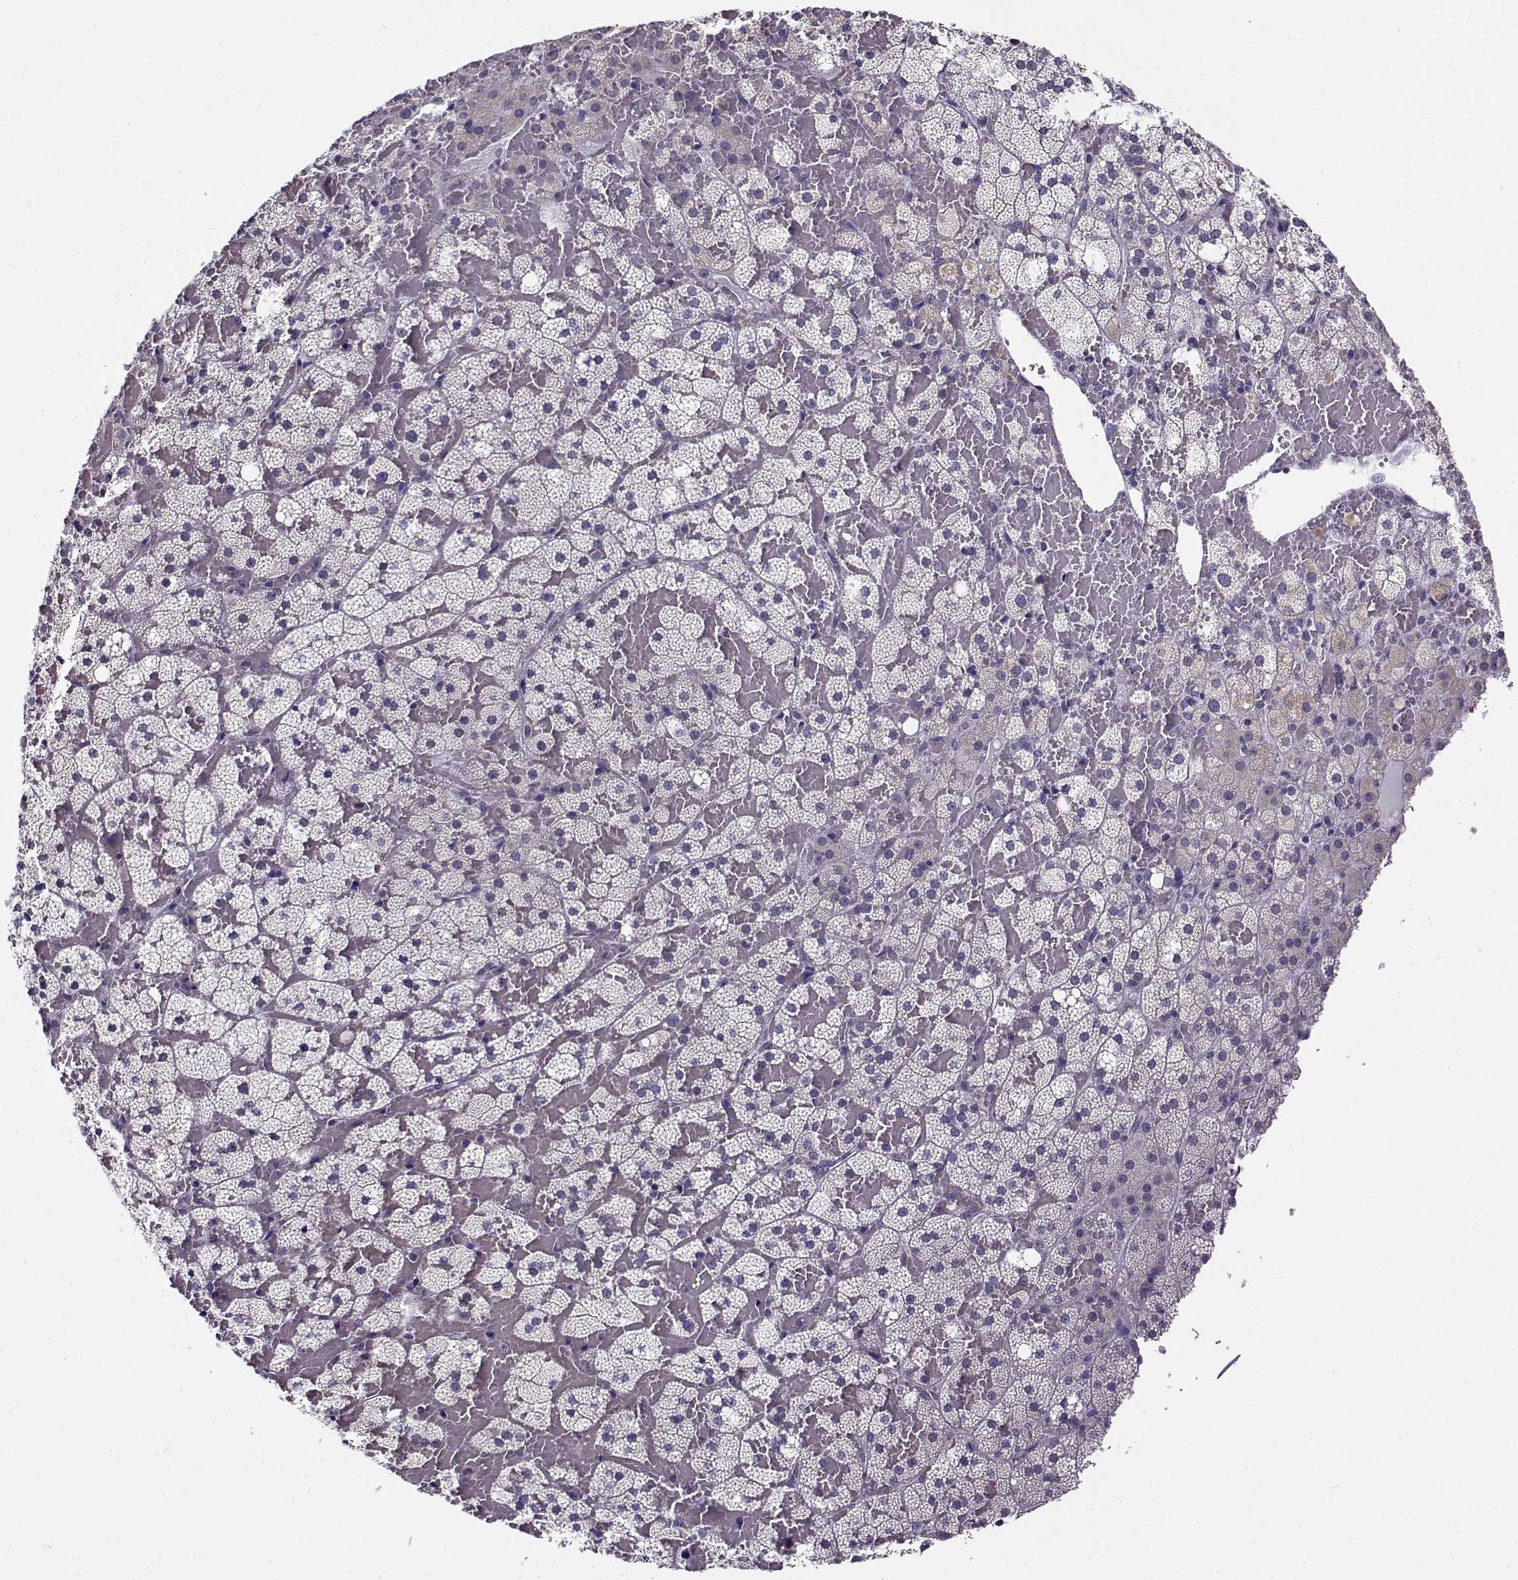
{"staining": {"intensity": "negative", "quantity": "none", "location": "none"}, "tissue": "adrenal gland", "cell_type": "Glandular cells", "image_type": "normal", "snomed": [{"axis": "morphology", "description": "Normal tissue, NOS"}, {"axis": "topography", "description": "Adrenal gland"}], "caption": "This is an immunohistochemistry (IHC) photomicrograph of benign human adrenal gland. There is no expression in glandular cells.", "gene": "FEZF1", "patient": {"sex": "male", "age": 53}}